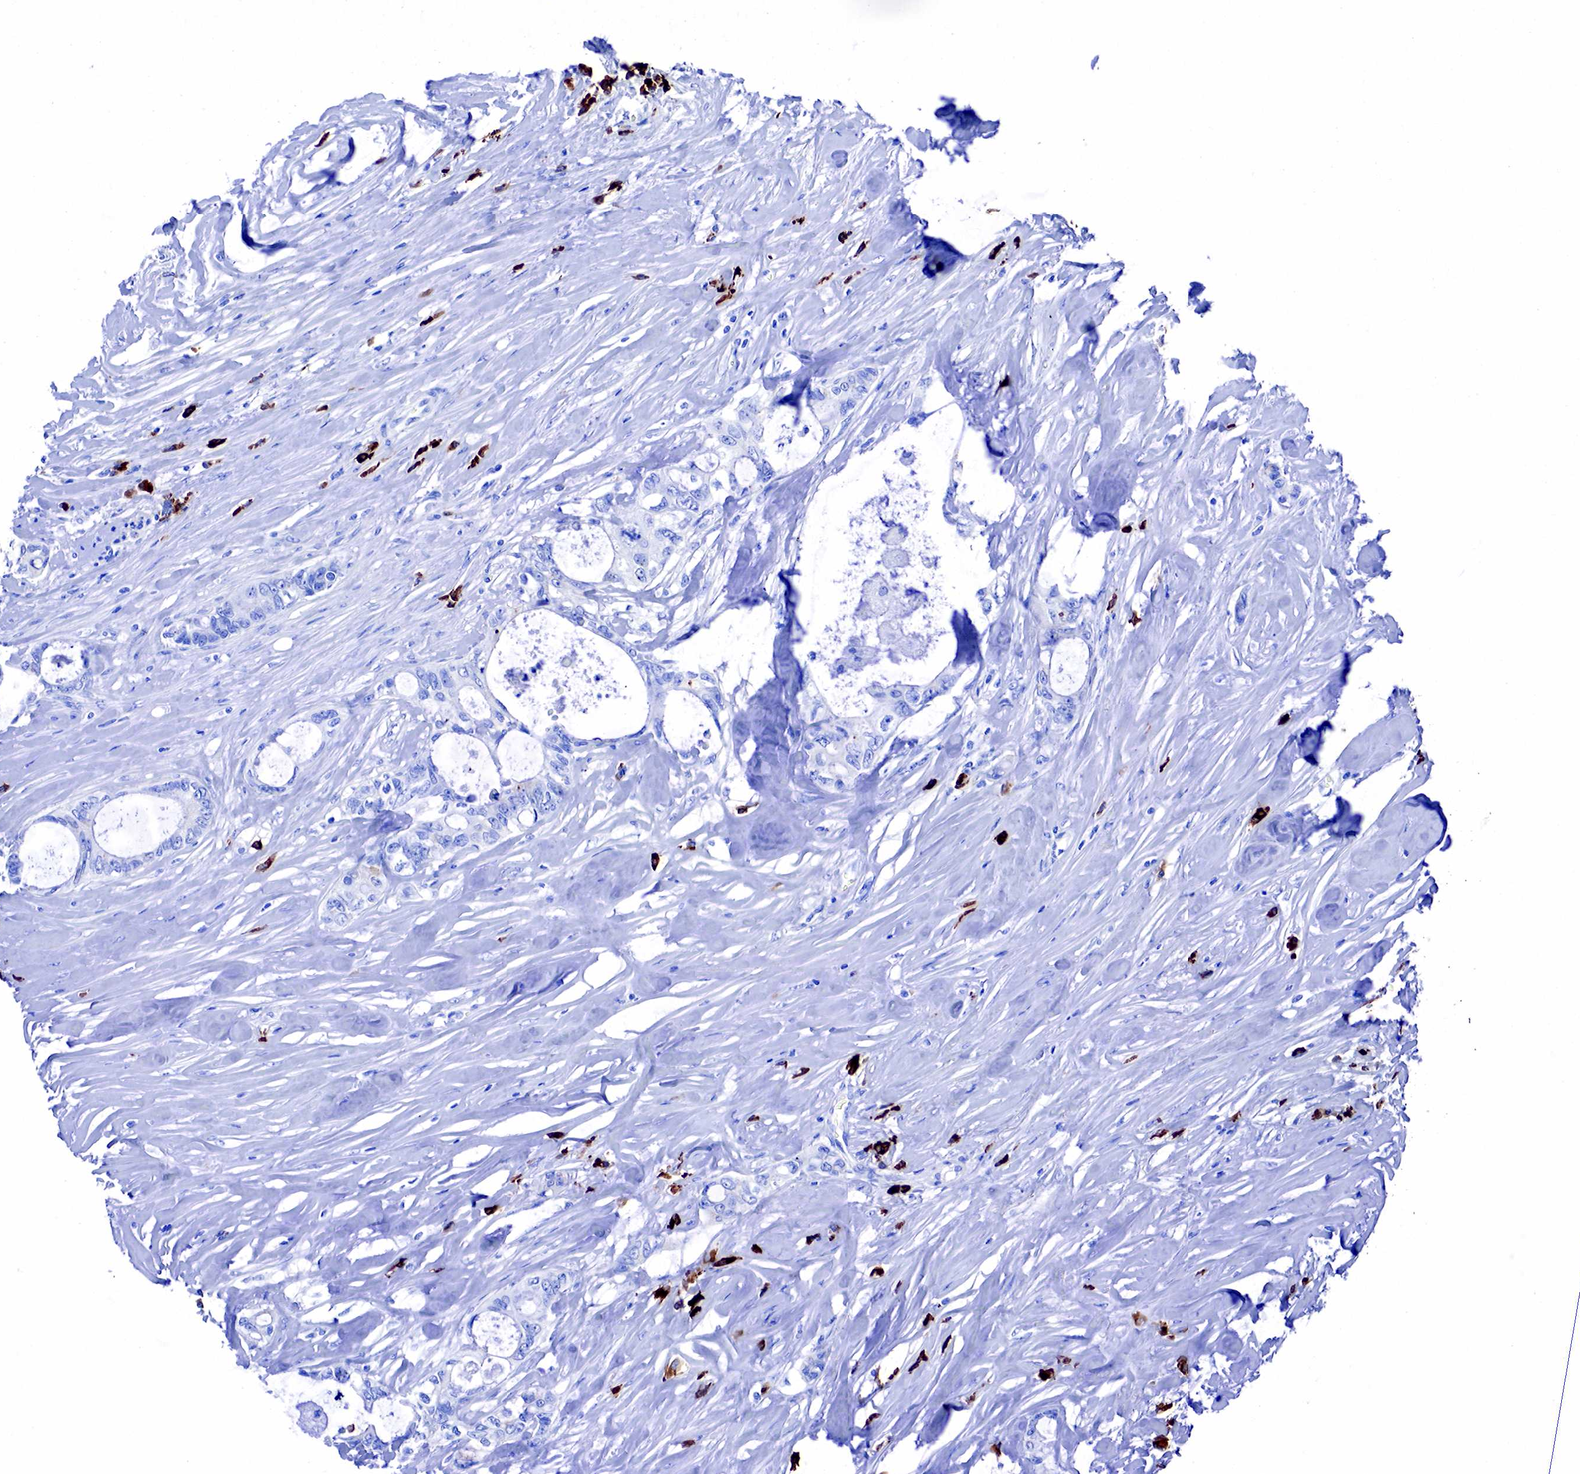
{"staining": {"intensity": "negative", "quantity": "none", "location": "none"}, "tissue": "colorectal cancer", "cell_type": "Tumor cells", "image_type": "cancer", "snomed": [{"axis": "morphology", "description": "Adenocarcinoma, NOS"}, {"axis": "topography", "description": "Rectum"}], "caption": "This is an IHC micrograph of colorectal cancer. There is no positivity in tumor cells.", "gene": "CD79A", "patient": {"sex": "female", "age": 57}}